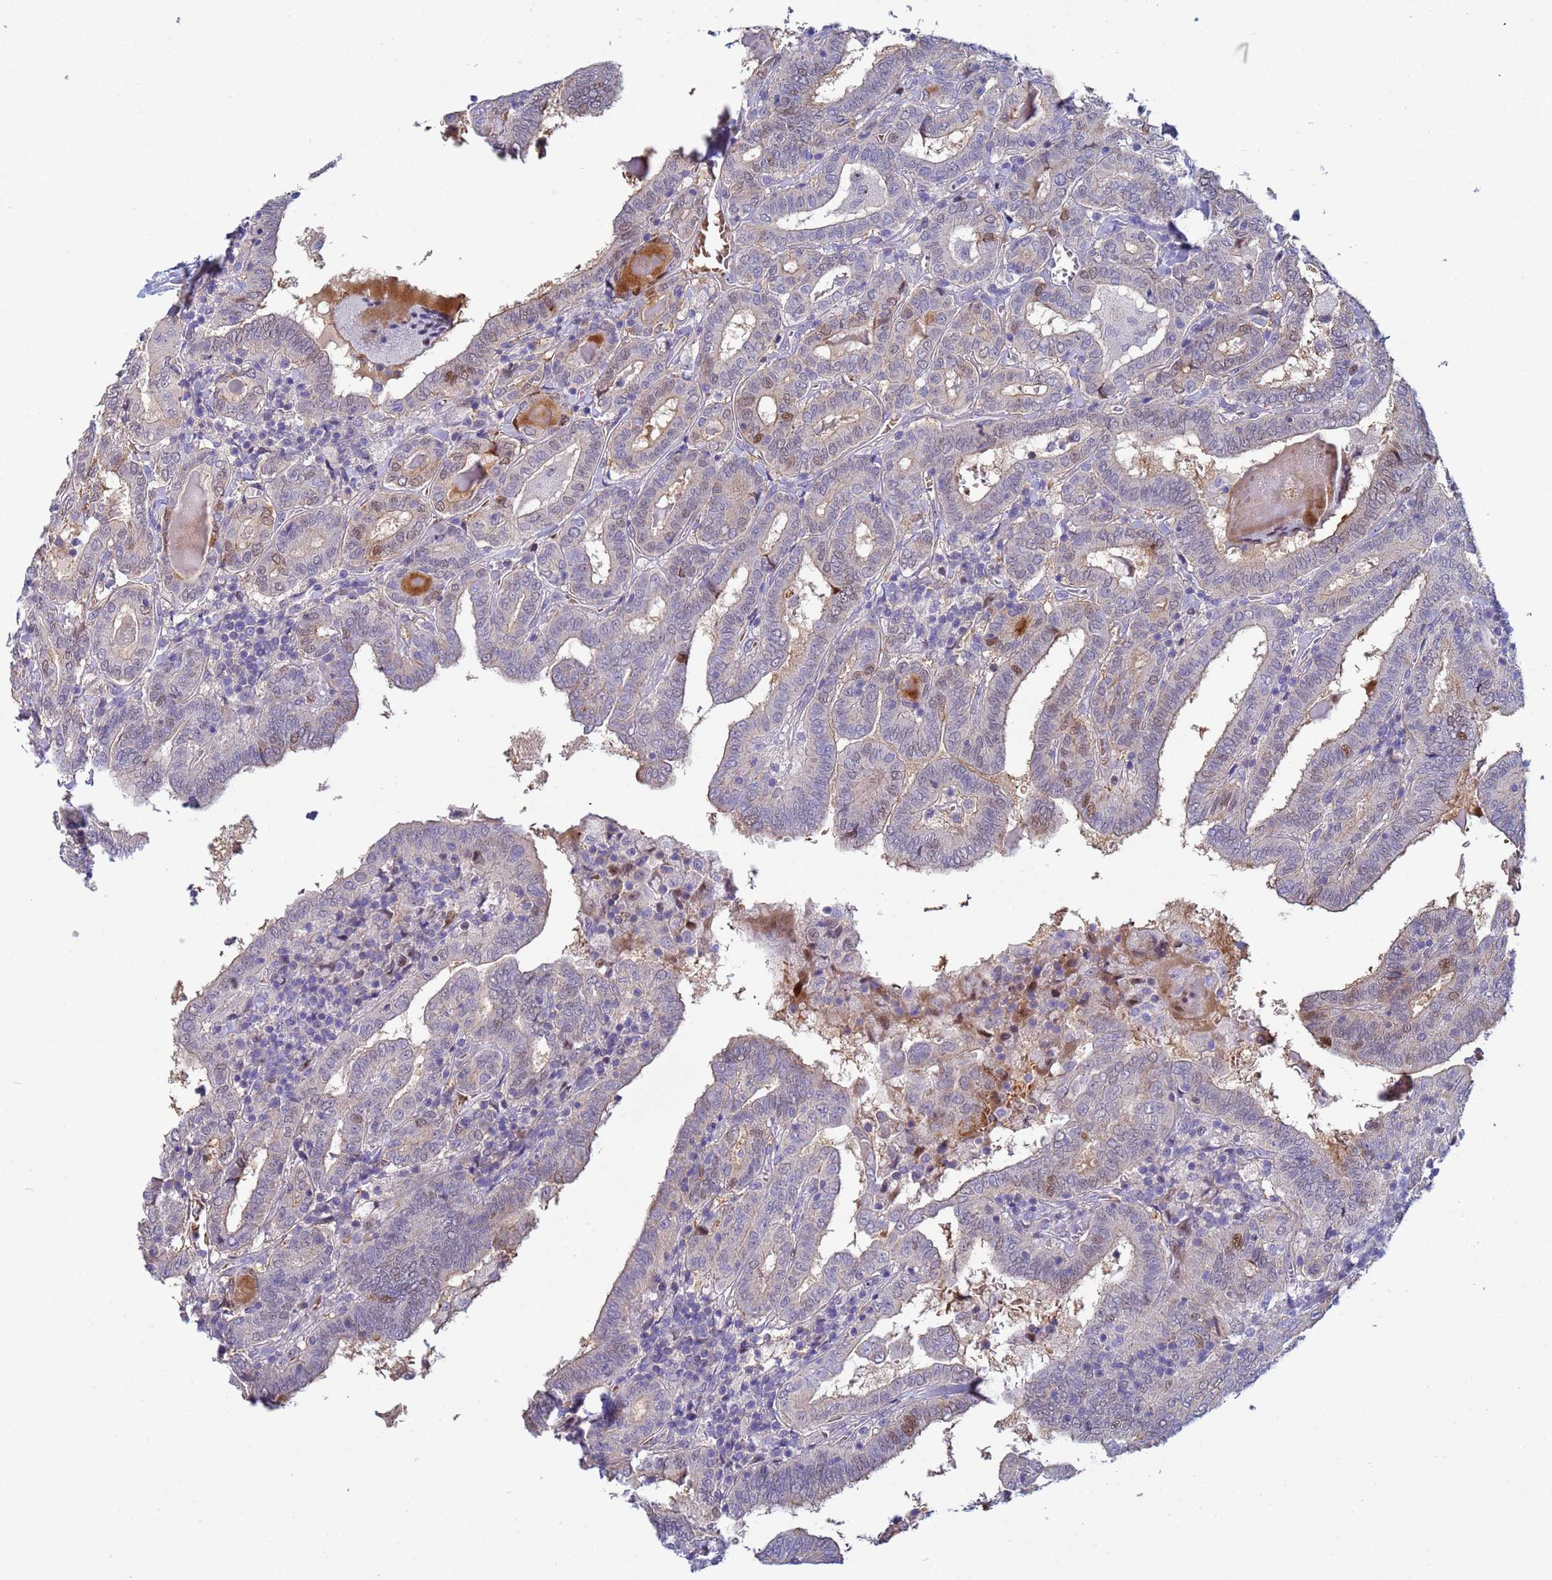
{"staining": {"intensity": "moderate", "quantity": "<25%", "location": "cytoplasmic/membranous,nuclear"}, "tissue": "thyroid cancer", "cell_type": "Tumor cells", "image_type": "cancer", "snomed": [{"axis": "morphology", "description": "Papillary adenocarcinoma, NOS"}, {"axis": "topography", "description": "Thyroid gland"}], "caption": "A micrograph of thyroid cancer stained for a protein displays moderate cytoplasmic/membranous and nuclear brown staining in tumor cells. The staining was performed using DAB (3,3'-diaminobenzidine), with brown indicating positive protein expression. Nuclei are stained blue with hematoxylin.", "gene": "PPP6R1", "patient": {"sex": "female", "age": 72}}